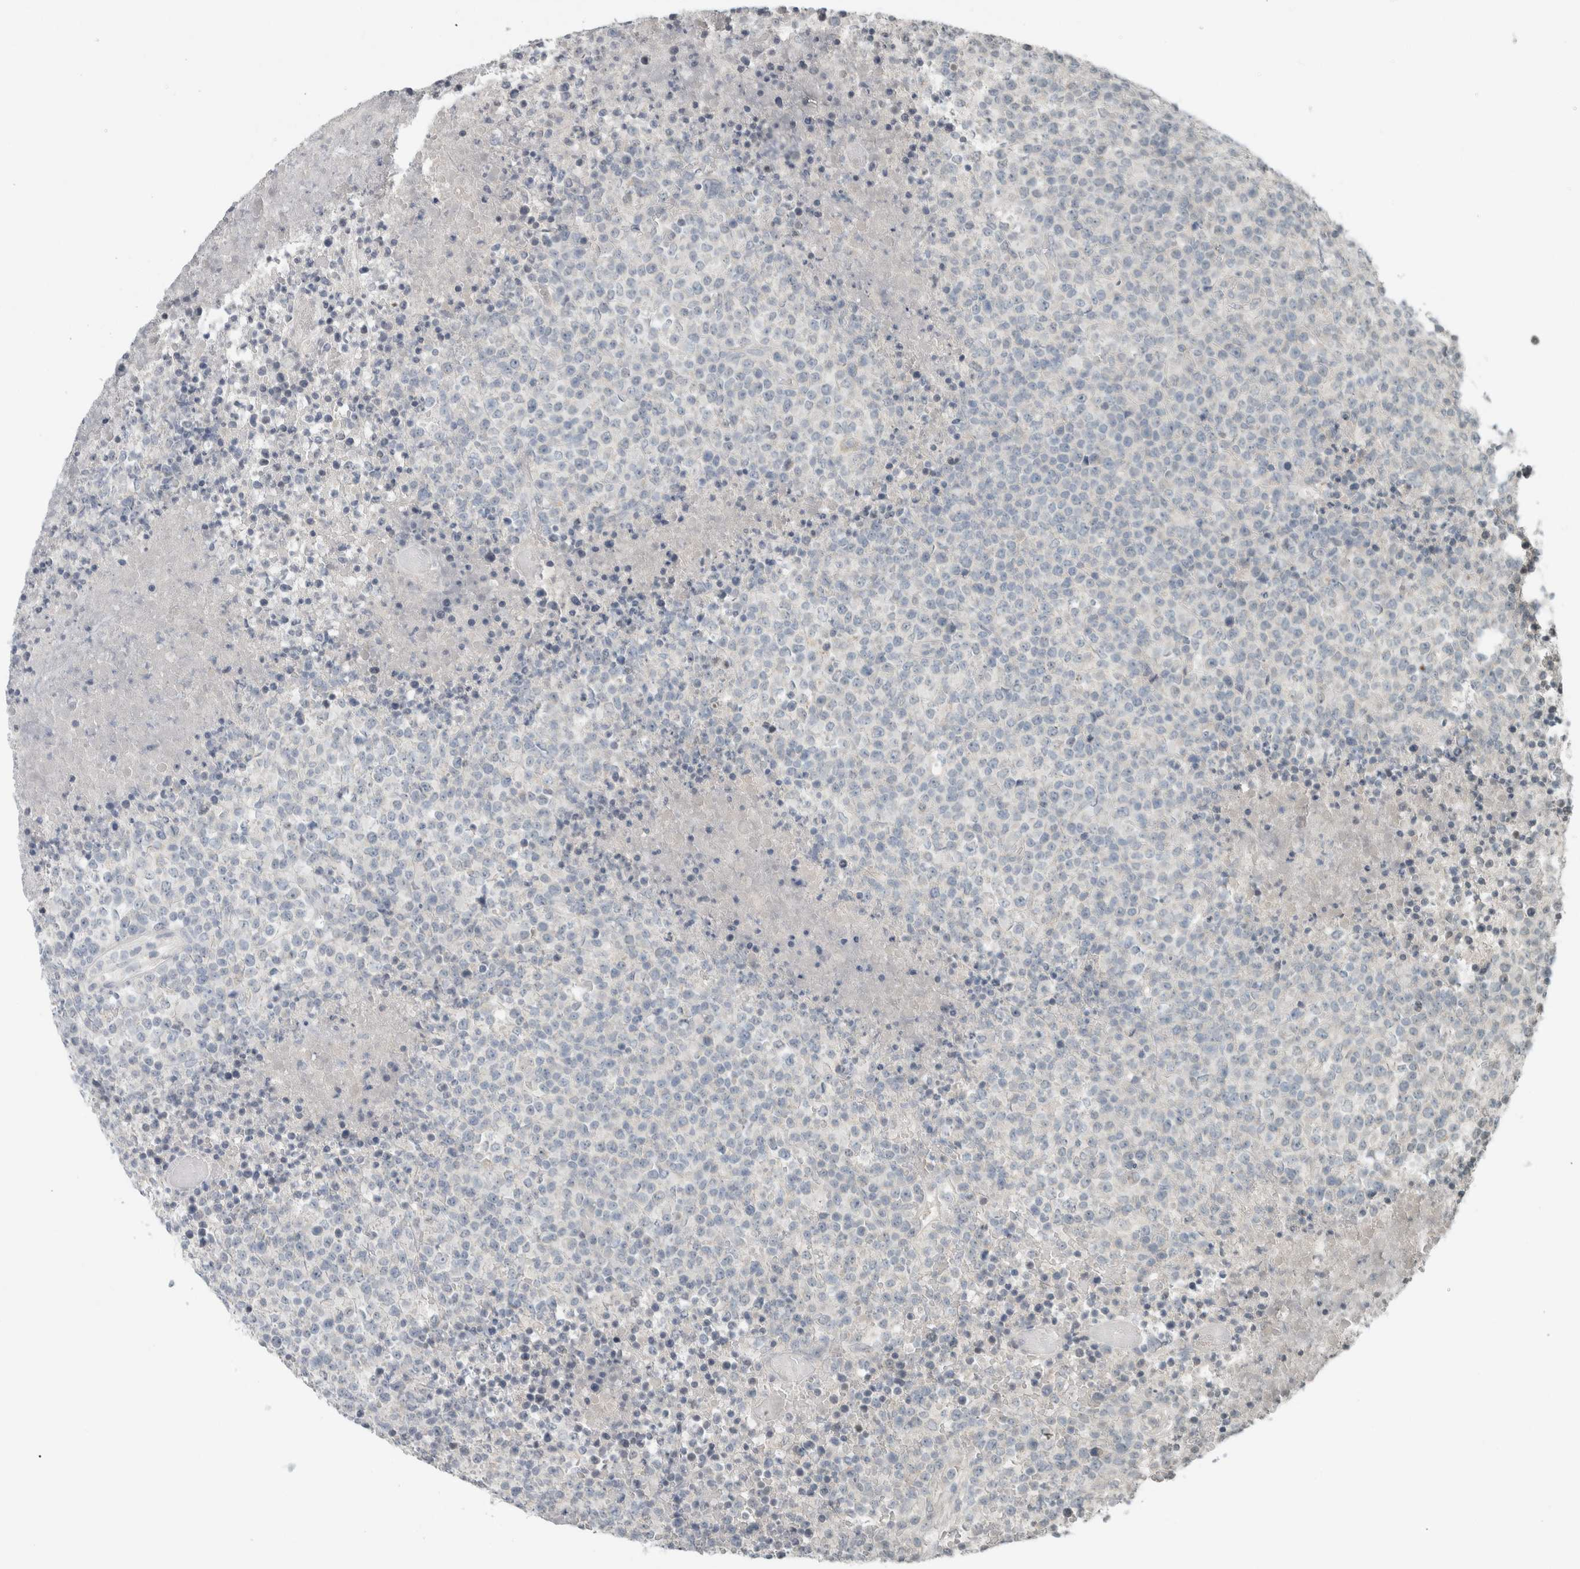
{"staining": {"intensity": "negative", "quantity": "none", "location": "none"}, "tissue": "lymphoma", "cell_type": "Tumor cells", "image_type": "cancer", "snomed": [{"axis": "morphology", "description": "Malignant lymphoma, non-Hodgkin's type, High grade"}, {"axis": "topography", "description": "Lymph node"}], "caption": "A photomicrograph of human malignant lymphoma, non-Hodgkin's type (high-grade) is negative for staining in tumor cells. Brightfield microscopy of IHC stained with DAB (brown) and hematoxylin (blue), captured at high magnification.", "gene": "TRIT1", "patient": {"sex": "male", "age": 13}}